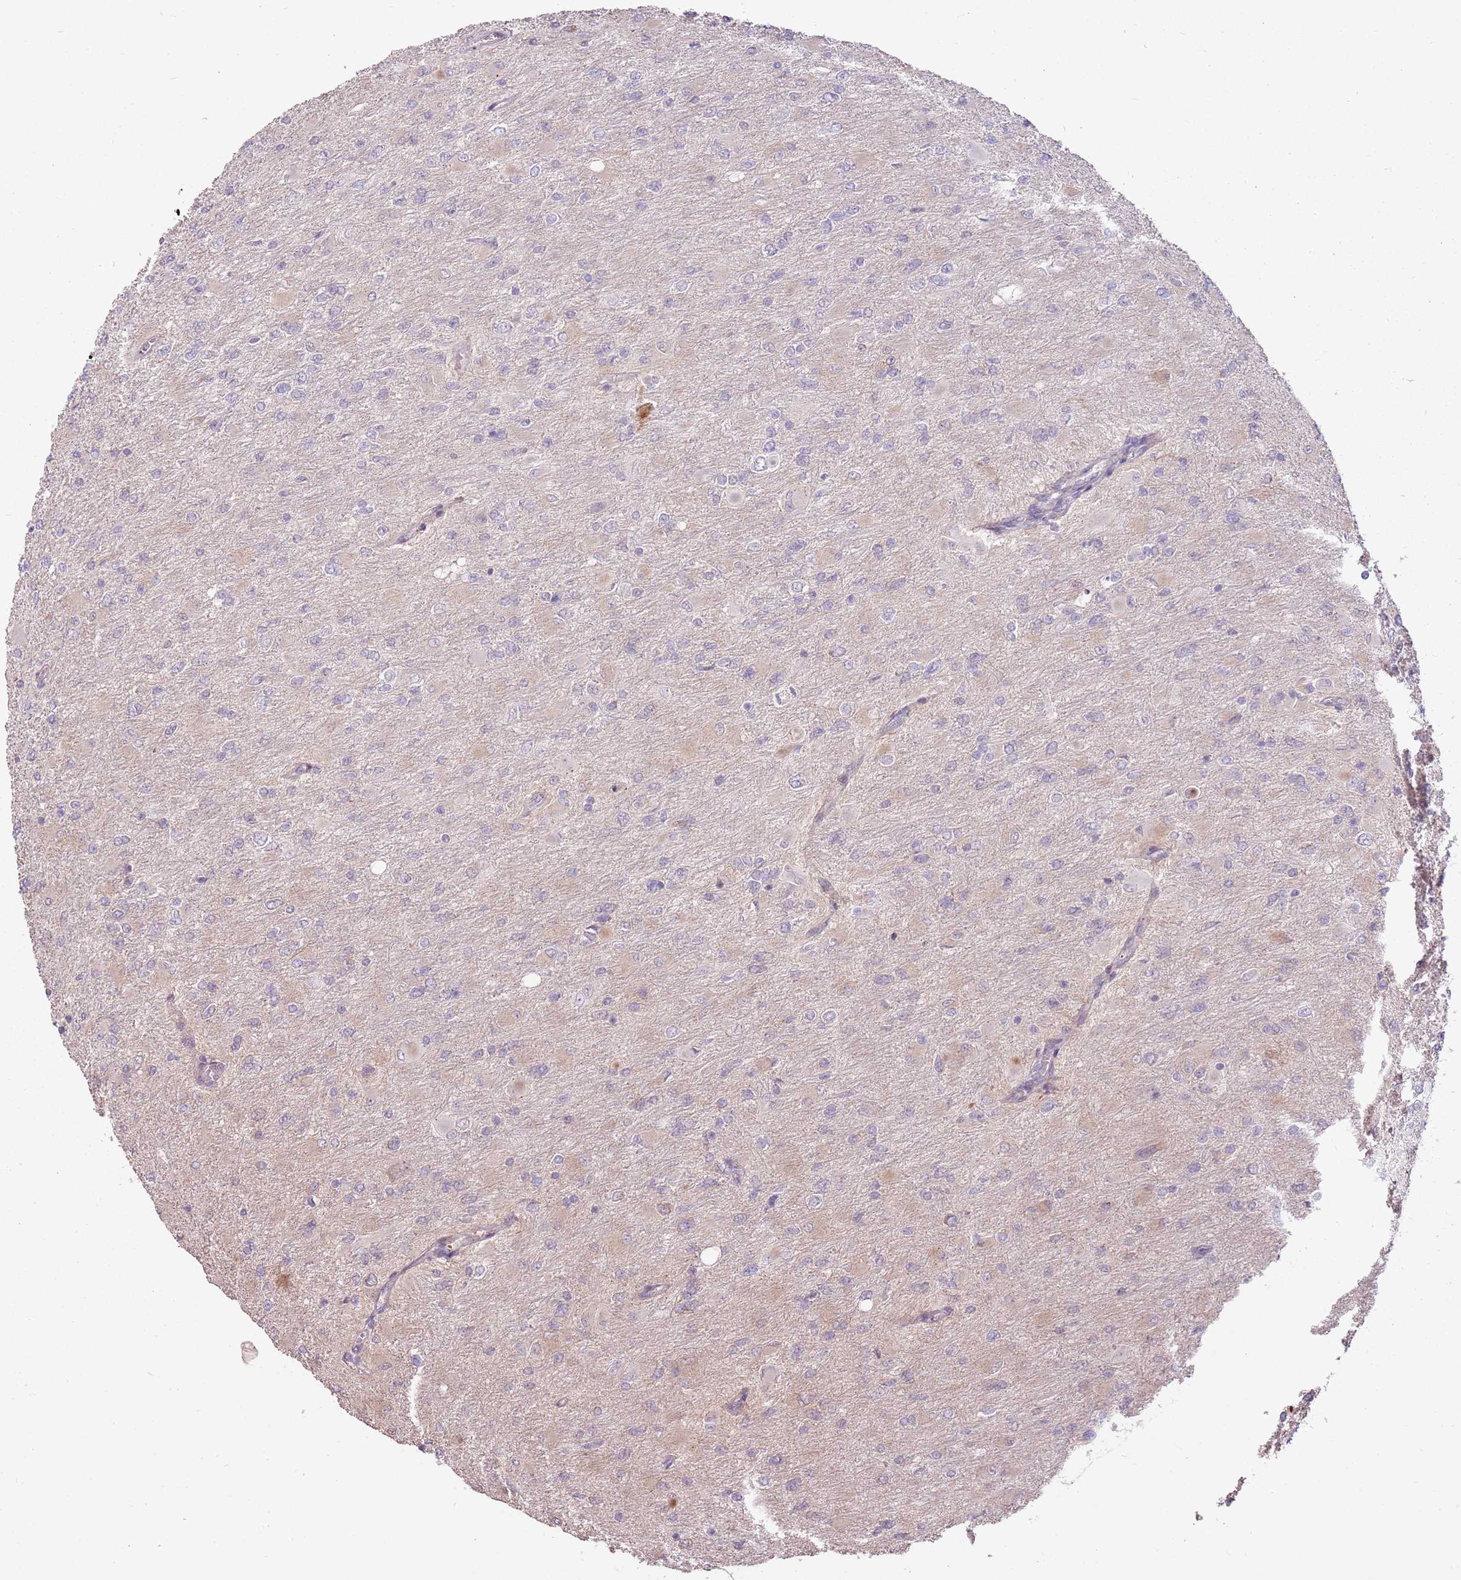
{"staining": {"intensity": "negative", "quantity": "none", "location": "none"}, "tissue": "glioma", "cell_type": "Tumor cells", "image_type": "cancer", "snomed": [{"axis": "morphology", "description": "Glioma, malignant, High grade"}, {"axis": "topography", "description": "Cerebral cortex"}], "caption": "The photomicrograph exhibits no significant positivity in tumor cells of high-grade glioma (malignant). (Brightfield microscopy of DAB IHC at high magnification).", "gene": "SPATA31D1", "patient": {"sex": "female", "age": 36}}